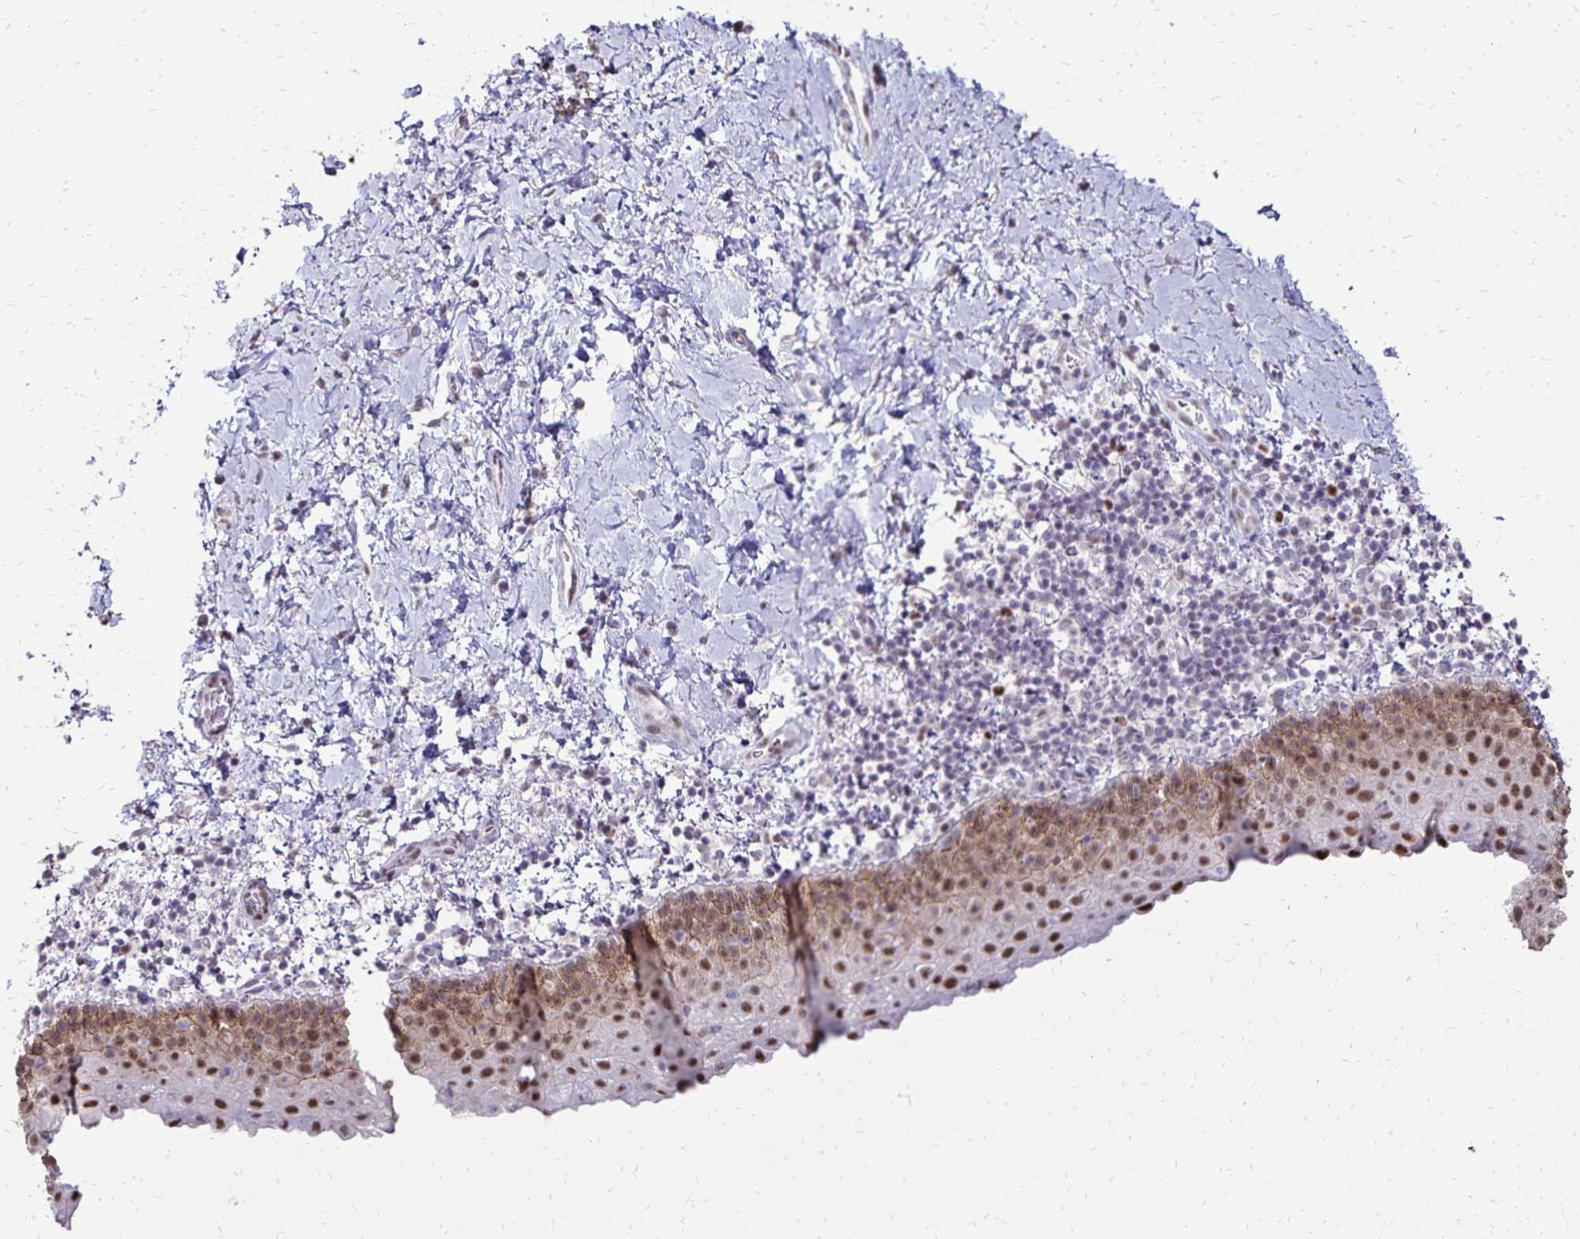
{"staining": {"intensity": "strong", "quantity": "25%-75%", "location": "nuclear"}, "tissue": "vagina", "cell_type": "Squamous epithelial cells", "image_type": "normal", "snomed": [{"axis": "morphology", "description": "Normal tissue, NOS"}, {"axis": "topography", "description": "Vagina"}], "caption": "Immunohistochemistry histopathology image of normal human vagina stained for a protein (brown), which exhibits high levels of strong nuclear expression in about 25%-75% of squamous epithelial cells.", "gene": "POLB", "patient": {"sex": "female", "age": 61}}